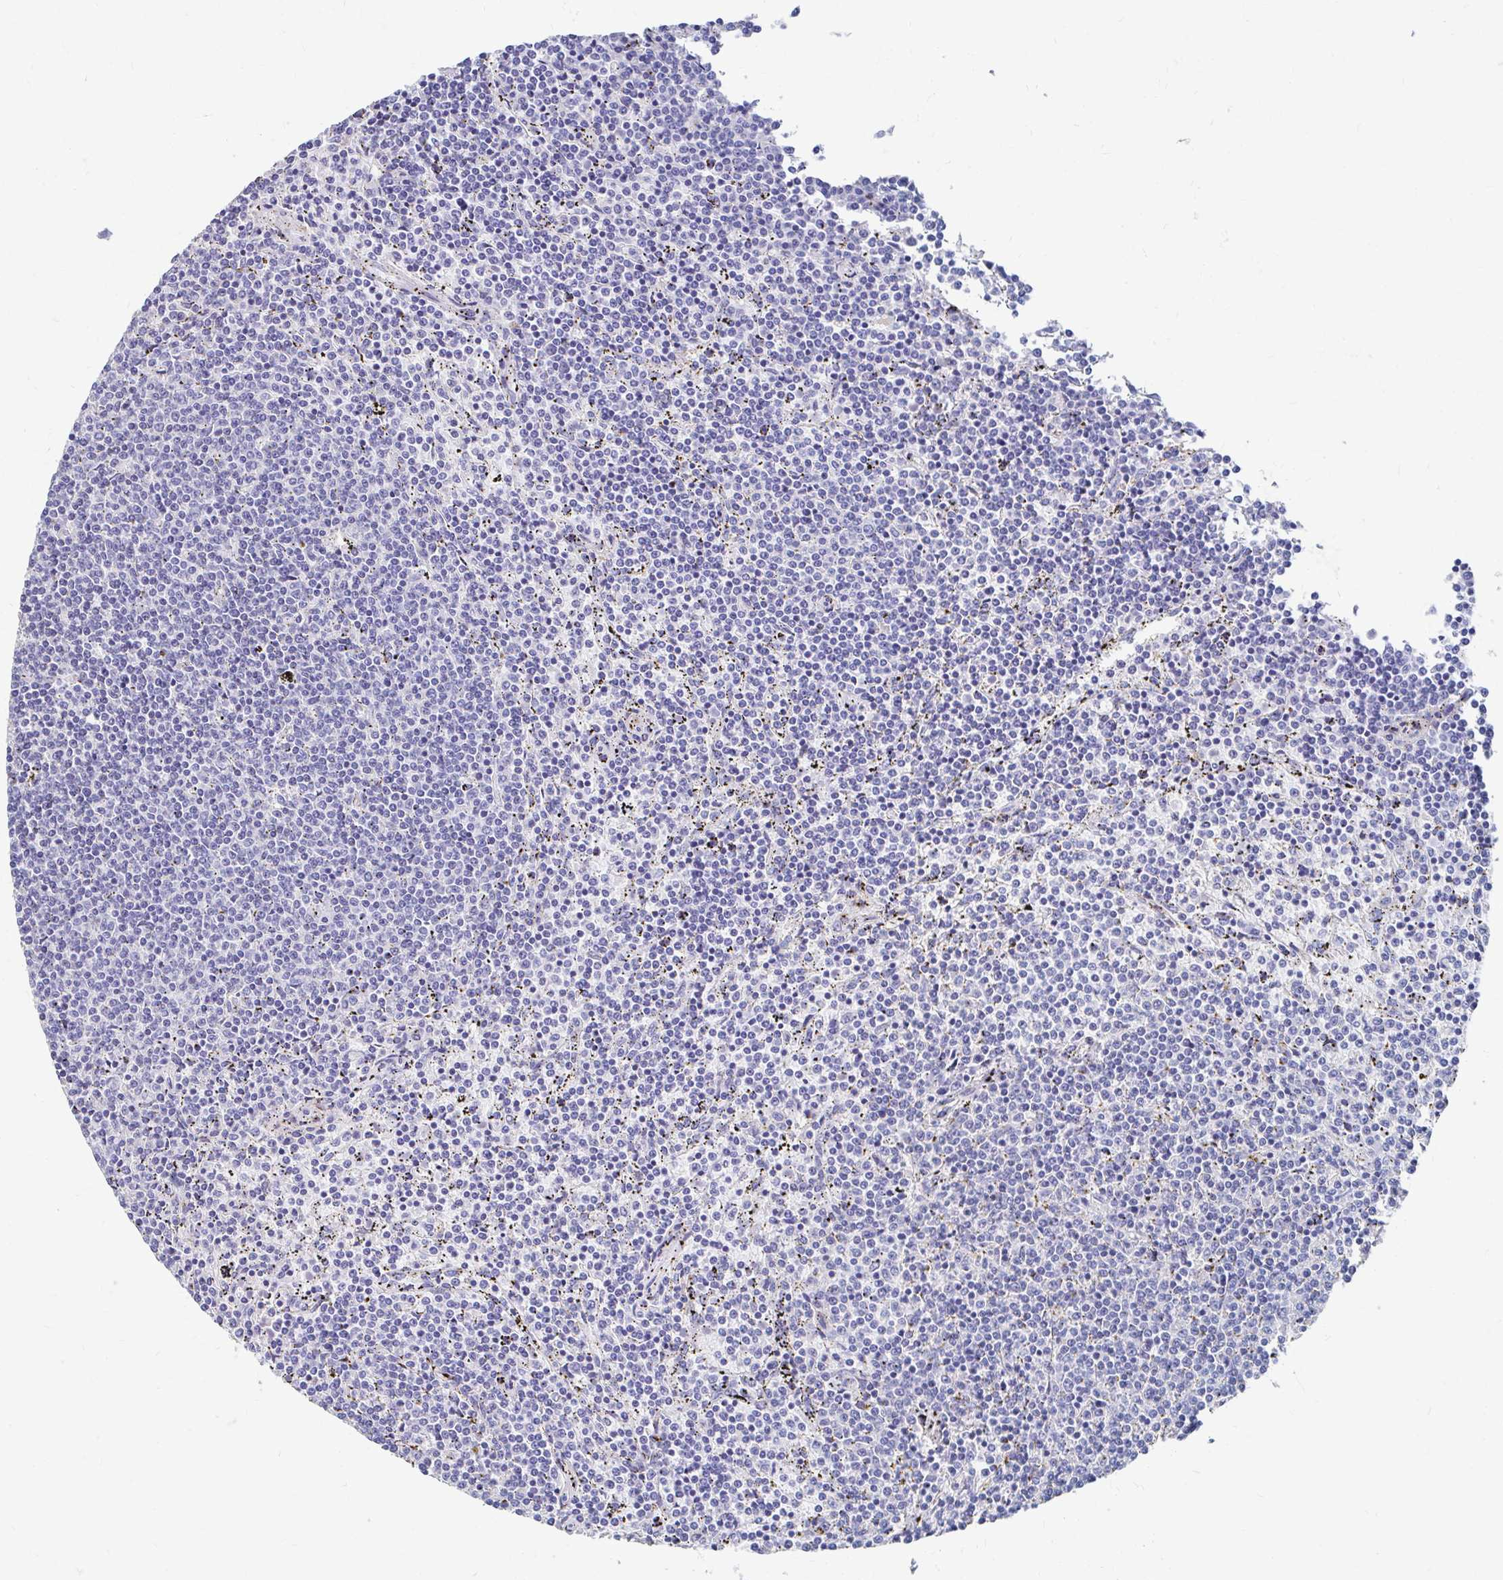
{"staining": {"intensity": "negative", "quantity": "none", "location": "none"}, "tissue": "lymphoma", "cell_type": "Tumor cells", "image_type": "cancer", "snomed": [{"axis": "morphology", "description": "Malignant lymphoma, non-Hodgkin's type, Low grade"}, {"axis": "topography", "description": "Spleen"}], "caption": "The immunohistochemistry photomicrograph has no significant expression in tumor cells of lymphoma tissue.", "gene": "LAMC3", "patient": {"sex": "female", "age": 50}}